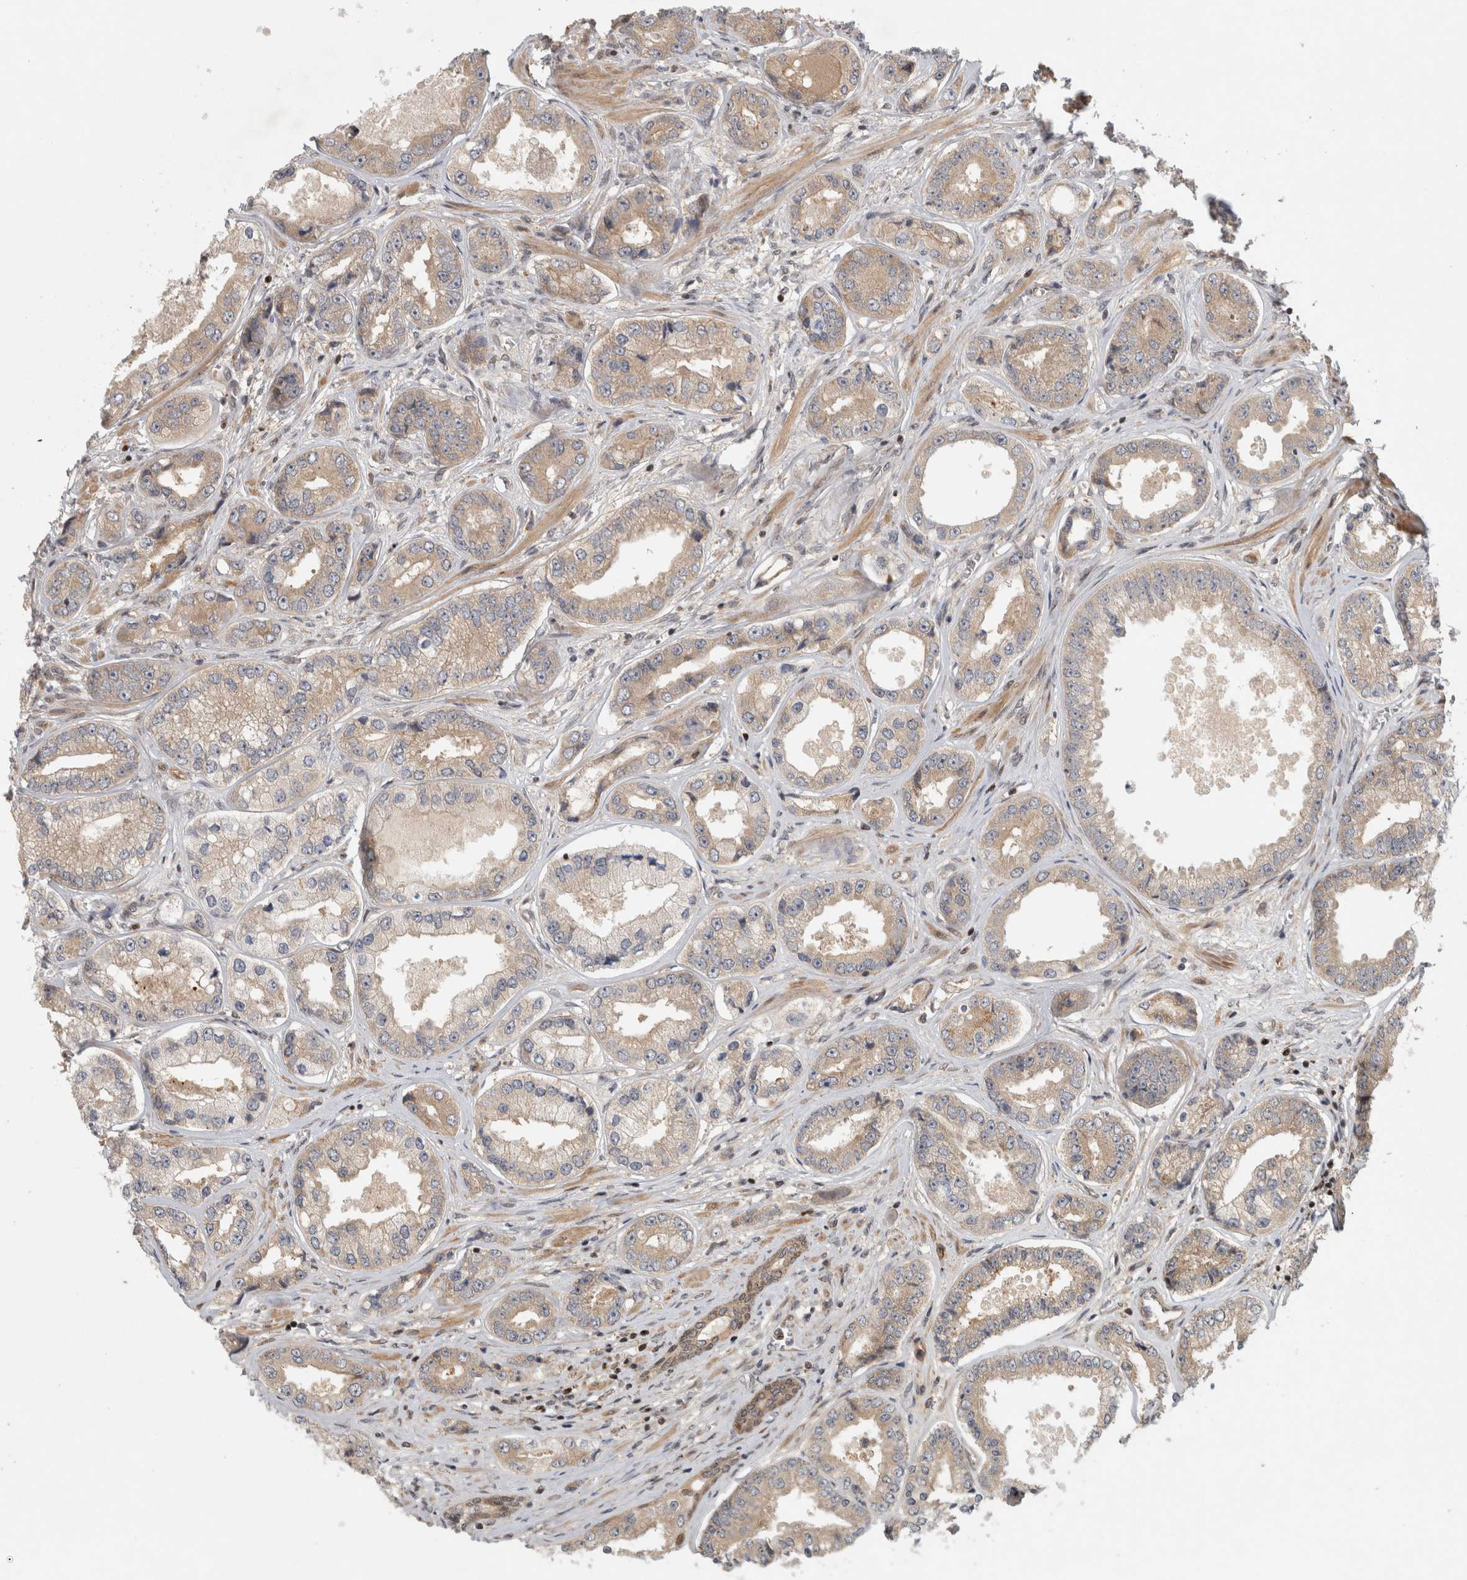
{"staining": {"intensity": "weak", "quantity": ">75%", "location": "cytoplasmic/membranous"}, "tissue": "prostate cancer", "cell_type": "Tumor cells", "image_type": "cancer", "snomed": [{"axis": "morphology", "description": "Adenocarcinoma, High grade"}, {"axis": "topography", "description": "Prostate"}], "caption": "The immunohistochemical stain labels weak cytoplasmic/membranous positivity in tumor cells of adenocarcinoma (high-grade) (prostate) tissue.", "gene": "KDM8", "patient": {"sex": "male", "age": 61}}